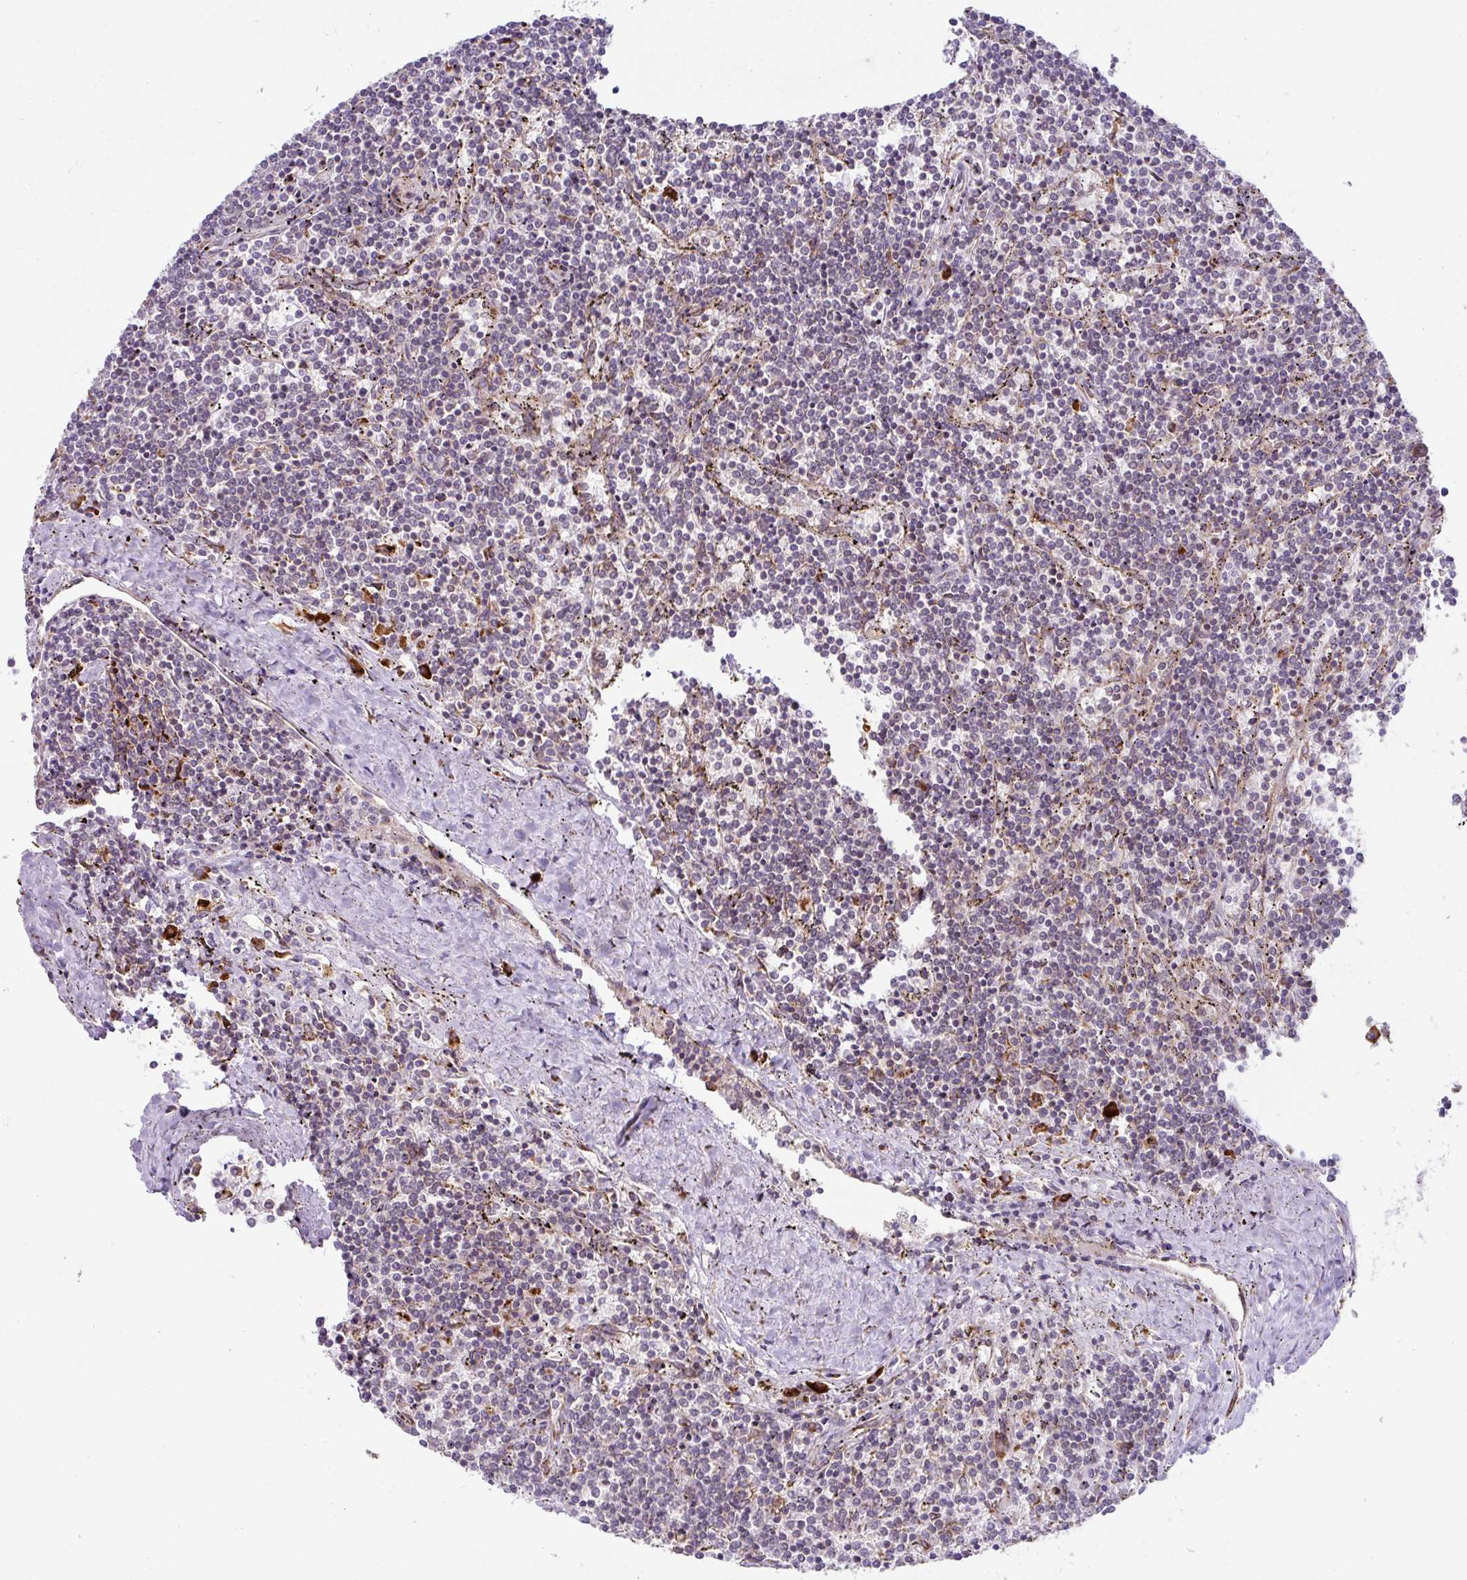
{"staining": {"intensity": "negative", "quantity": "none", "location": "none"}, "tissue": "lymphoma", "cell_type": "Tumor cells", "image_type": "cancer", "snomed": [{"axis": "morphology", "description": "Malignant lymphoma, non-Hodgkin's type, Low grade"}, {"axis": "topography", "description": "Spleen"}], "caption": "Immunohistochemistry (IHC) photomicrograph of low-grade malignant lymphoma, non-Hodgkin's type stained for a protein (brown), which demonstrates no positivity in tumor cells.", "gene": "SLC39A7", "patient": {"sex": "female", "age": 50}}